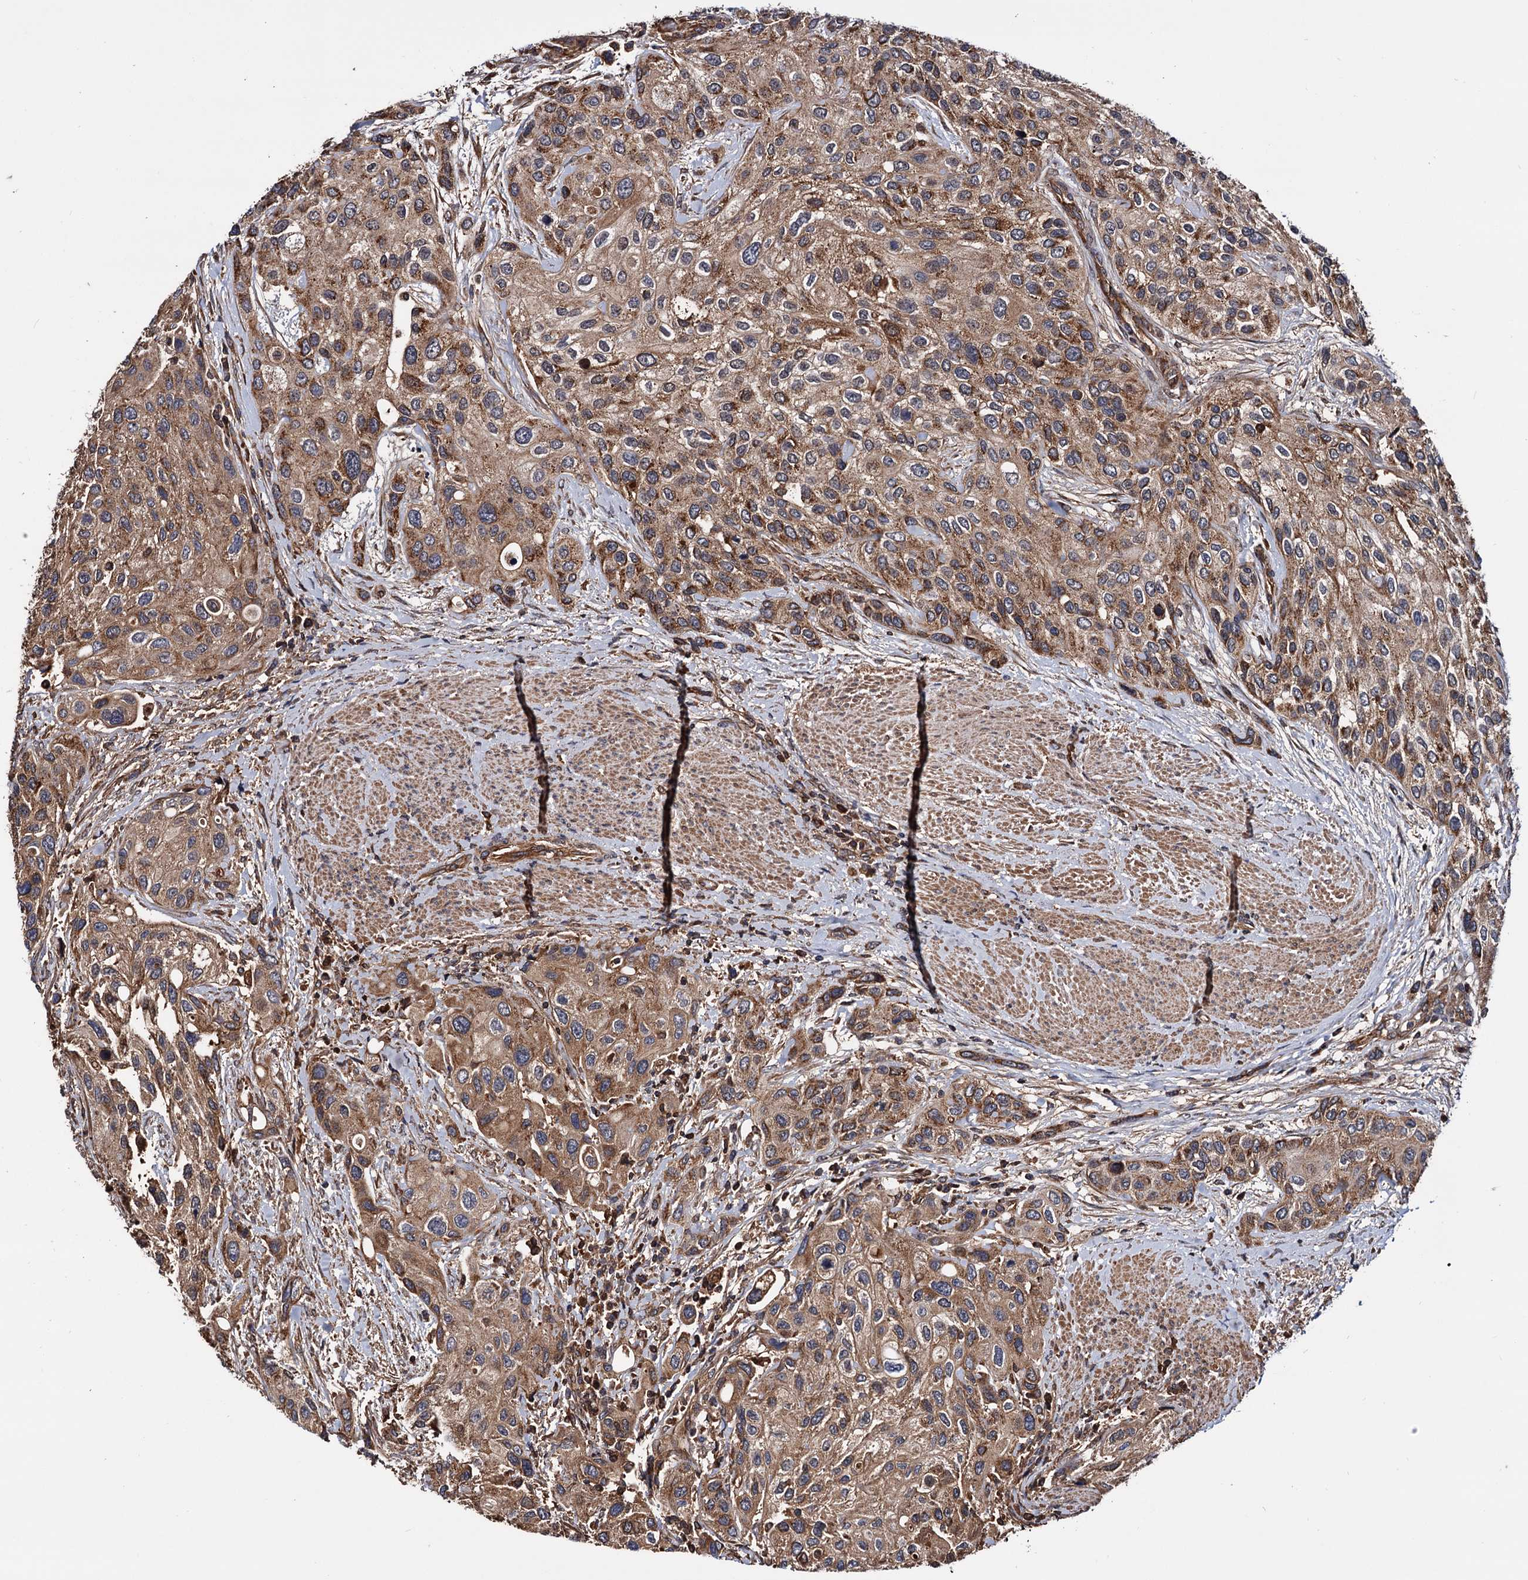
{"staining": {"intensity": "moderate", "quantity": ">75%", "location": "cytoplasmic/membranous"}, "tissue": "urothelial cancer", "cell_type": "Tumor cells", "image_type": "cancer", "snomed": [{"axis": "morphology", "description": "Normal tissue, NOS"}, {"axis": "morphology", "description": "Urothelial carcinoma, High grade"}, {"axis": "topography", "description": "Vascular tissue"}, {"axis": "topography", "description": "Urinary bladder"}], "caption": "IHC of urothelial cancer reveals medium levels of moderate cytoplasmic/membranous positivity in approximately >75% of tumor cells.", "gene": "MRPL42", "patient": {"sex": "female", "age": 56}}